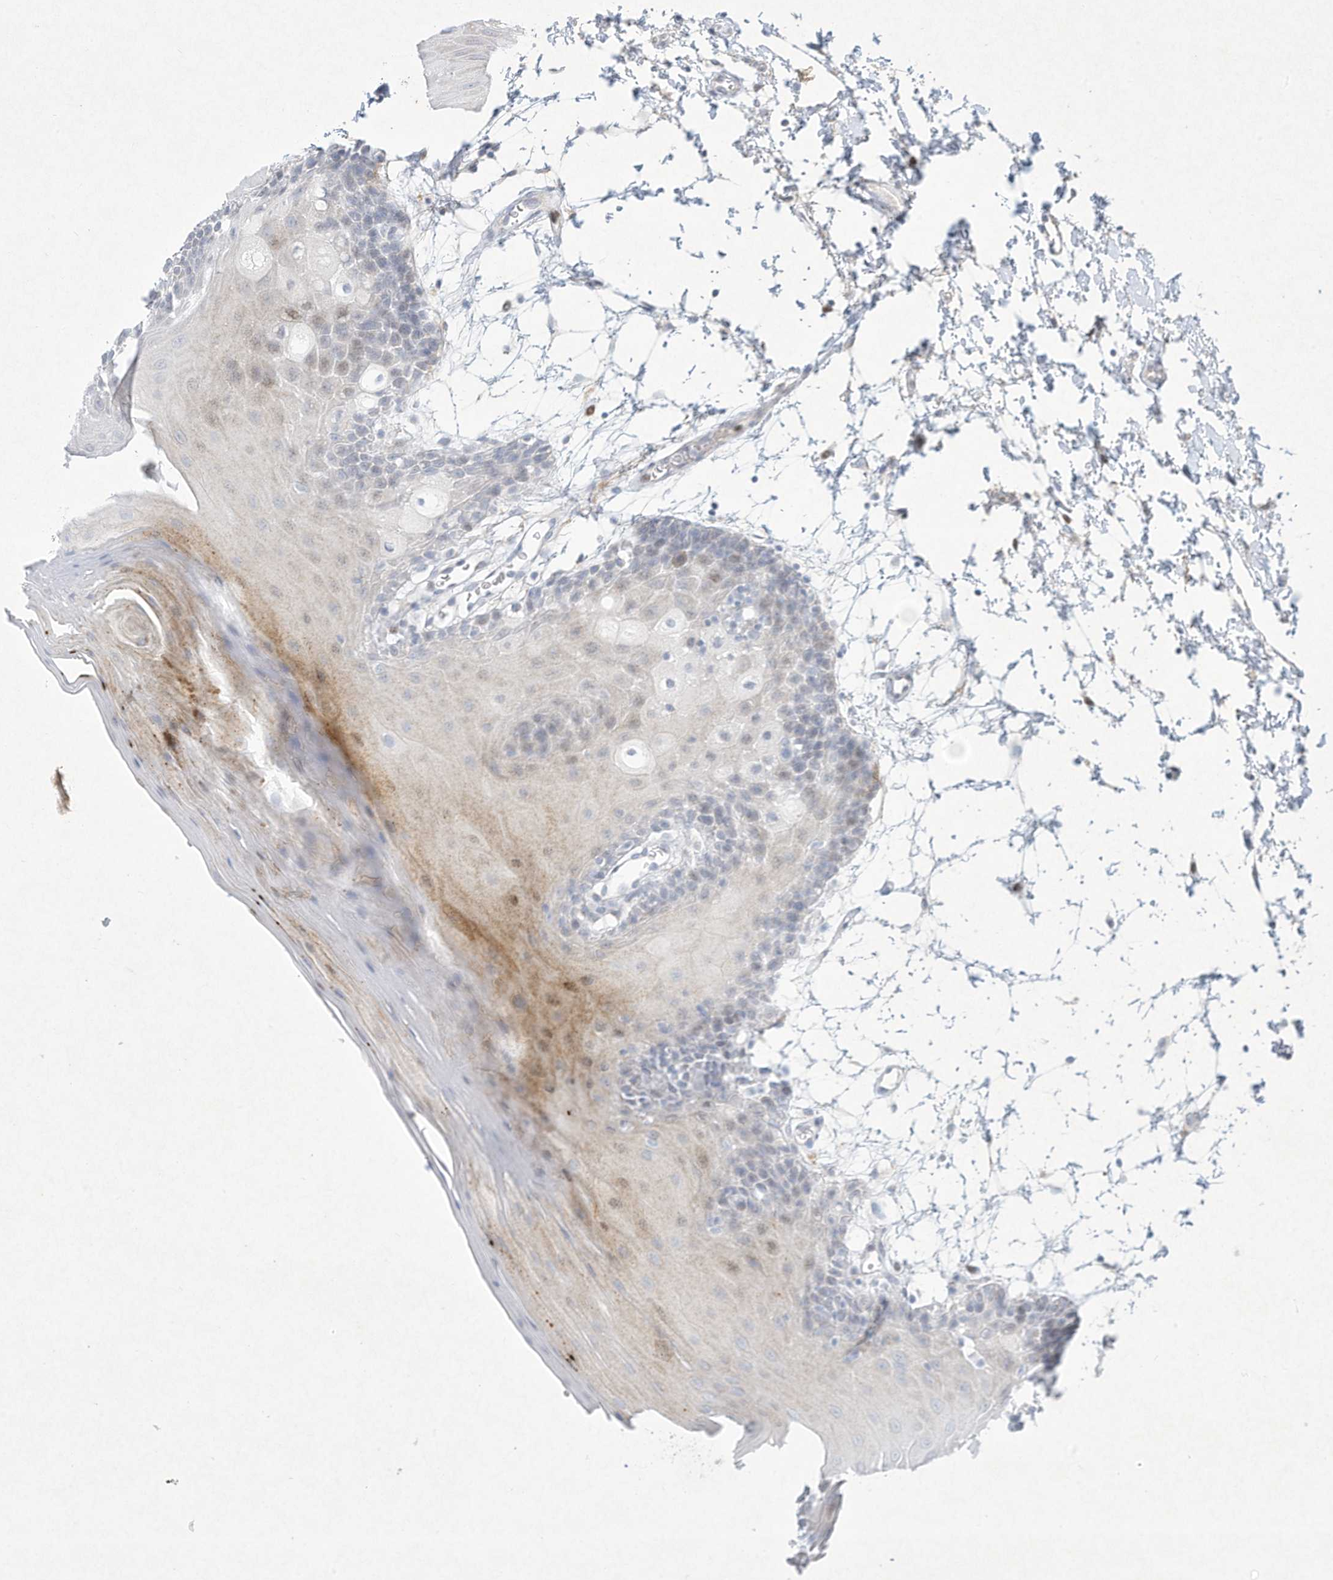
{"staining": {"intensity": "moderate", "quantity": "<25%", "location": "cytoplasmic/membranous,nuclear"}, "tissue": "oral mucosa", "cell_type": "Squamous epithelial cells", "image_type": "normal", "snomed": [{"axis": "morphology", "description": "Normal tissue, NOS"}, {"axis": "topography", "description": "Skeletal muscle"}, {"axis": "topography", "description": "Oral tissue"}, {"axis": "topography", "description": "Salivary gland"}, {"axis": "topography", "description": "Peripheral nerve tissue"}], "caption": "Protein staining of normal oral mucosa displays moderate cytoplasmic/membranous,nuclear positivity in approximately <25% of squamous epithelial cells.", "gene": "PAX6", "patient": {"sex": "male", "age": 54}}